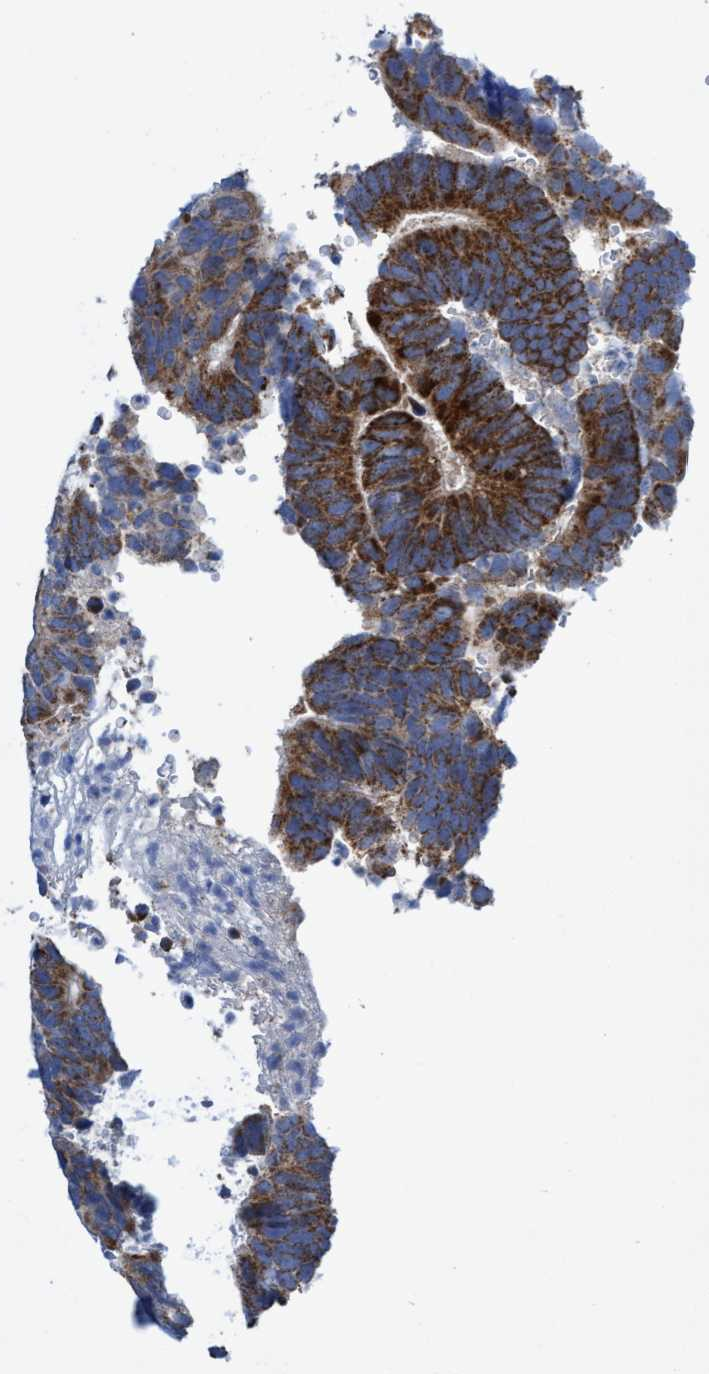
{"staining": {"intensity": "moderate", "quantity": "25%-75%", "location": "cytoplasmic/membranous"}, "tissue": "colorectal cancer", "cell_type": "Tumor cells", "image_type": "cancer", "snomed": [{"axis": "morphology", "description": "Adenocarcinoma, NOS"}, {"axis": "topography", "description": "Colon"}], "caption": "The photomicrograph demonstrates staining of adenocarcinoma (colorectal), revealing moderate cytoplasmic/membranous protein positivity (brown color) within tumor cells.", "gene": "CRYZ", "patient": {"sex": "male", "age": 56}}